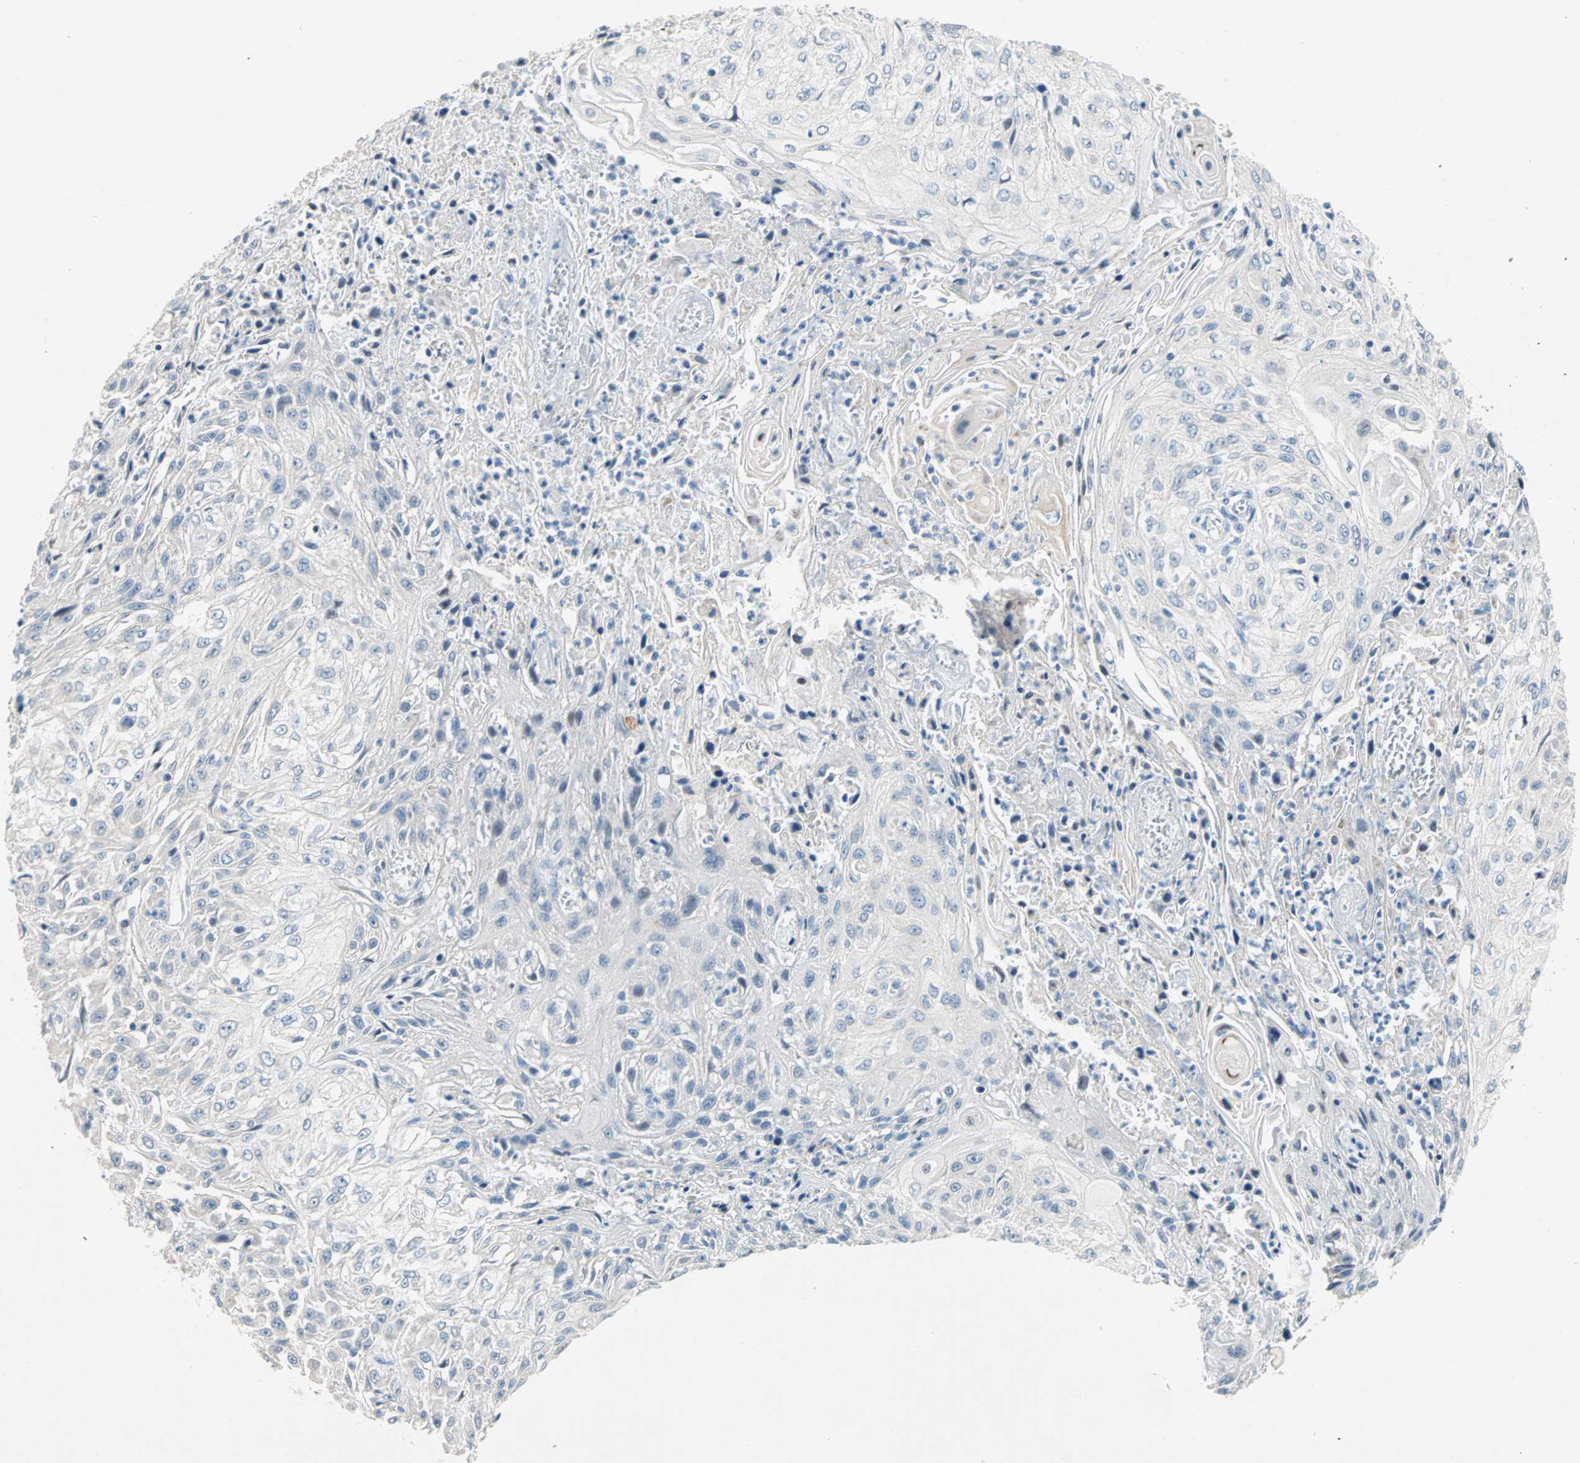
{"staining": {"intensity": "negative", "quantity": "none", "location": "none"}, "tissue": "skin cancer", "cell_type": "Tumor cells", "image_type": "cancer", "snomed": [{"axis": "morphology", "description": "Squamous cell carcinoma, NOS"}, {"axis": "morphology", "description": "Squamous cell carcinoma, metastatic, NOS"}, {"axis": "topography", "description": "Skin"}, {"axis": "topography", "description": "Lymph node"}], "caption": "Immunohistochemistry (IHC) image of neoplastic tissue: squamous cell carcinoma (skin) stained with DAB displays no significant protein positivity in tumor cells. (Brightfield microscopy of DAB immunohistochemistry (IHC) at high magnification).", "gene": "TMEM163", "patient": {"sex": "male", "age": 75}}